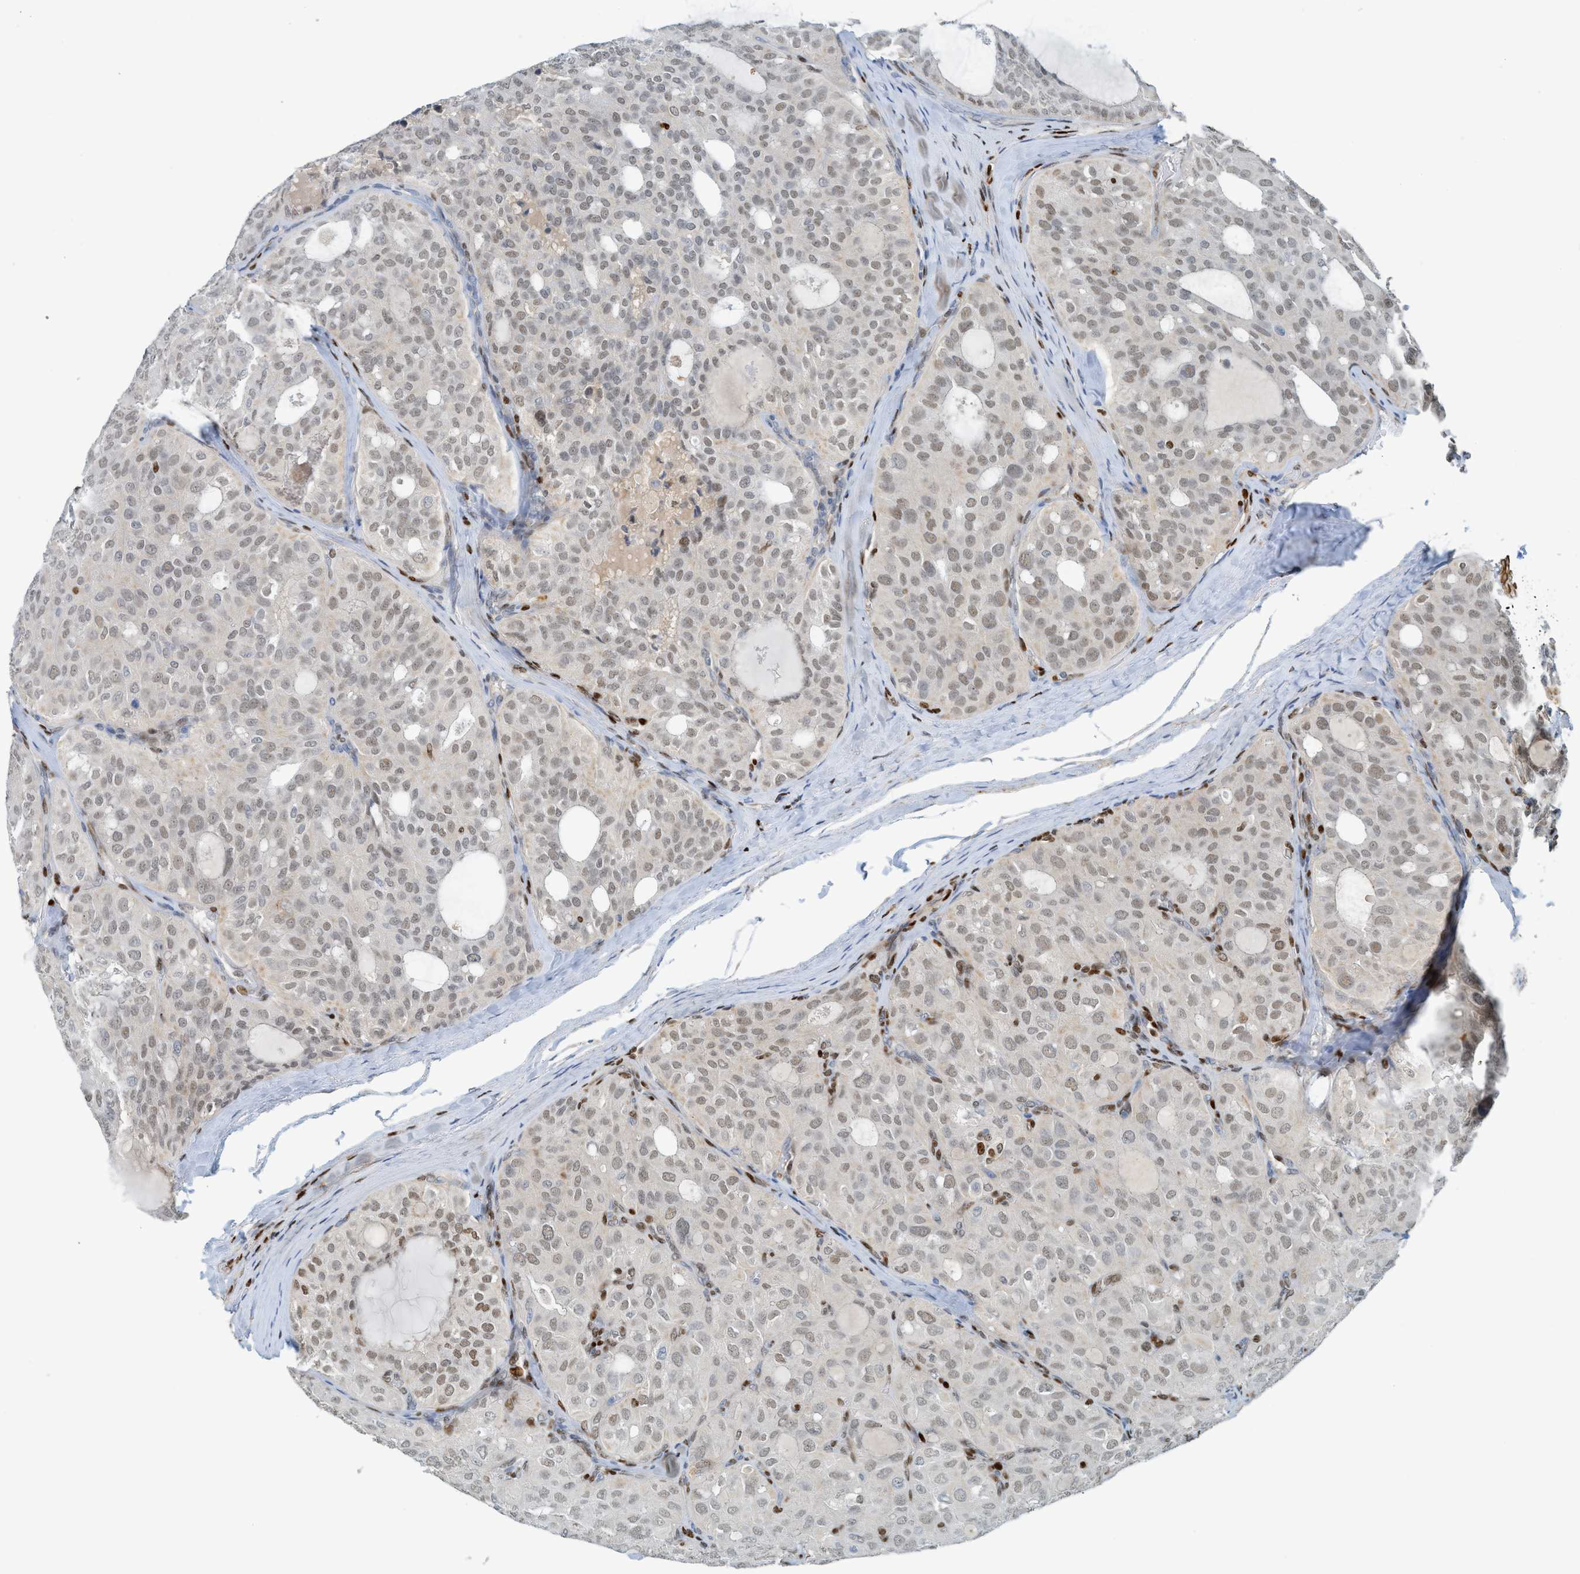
{"staining": {"intensity": "weak", "quantity": "25%-75%", "location": "nuclear"}, "tissue": "thyroid cancer", "cell_type": "Tumor cells", "image_type": "cancer", "snomed": [{"axis": "morphology", "description": "Follicular adenoma carcinoma, NOS"}, {"axis": "topography", "description": "Thyroid gland"}], "caption": "High-power microscopy captured an immunohistochemistry micrograph of thyroid cancer, revealing weak nuclear staining in about 25%-75% of tumor cells.", "gene": "SH3D19", "patient": {"sex": "male", "age": 75}}